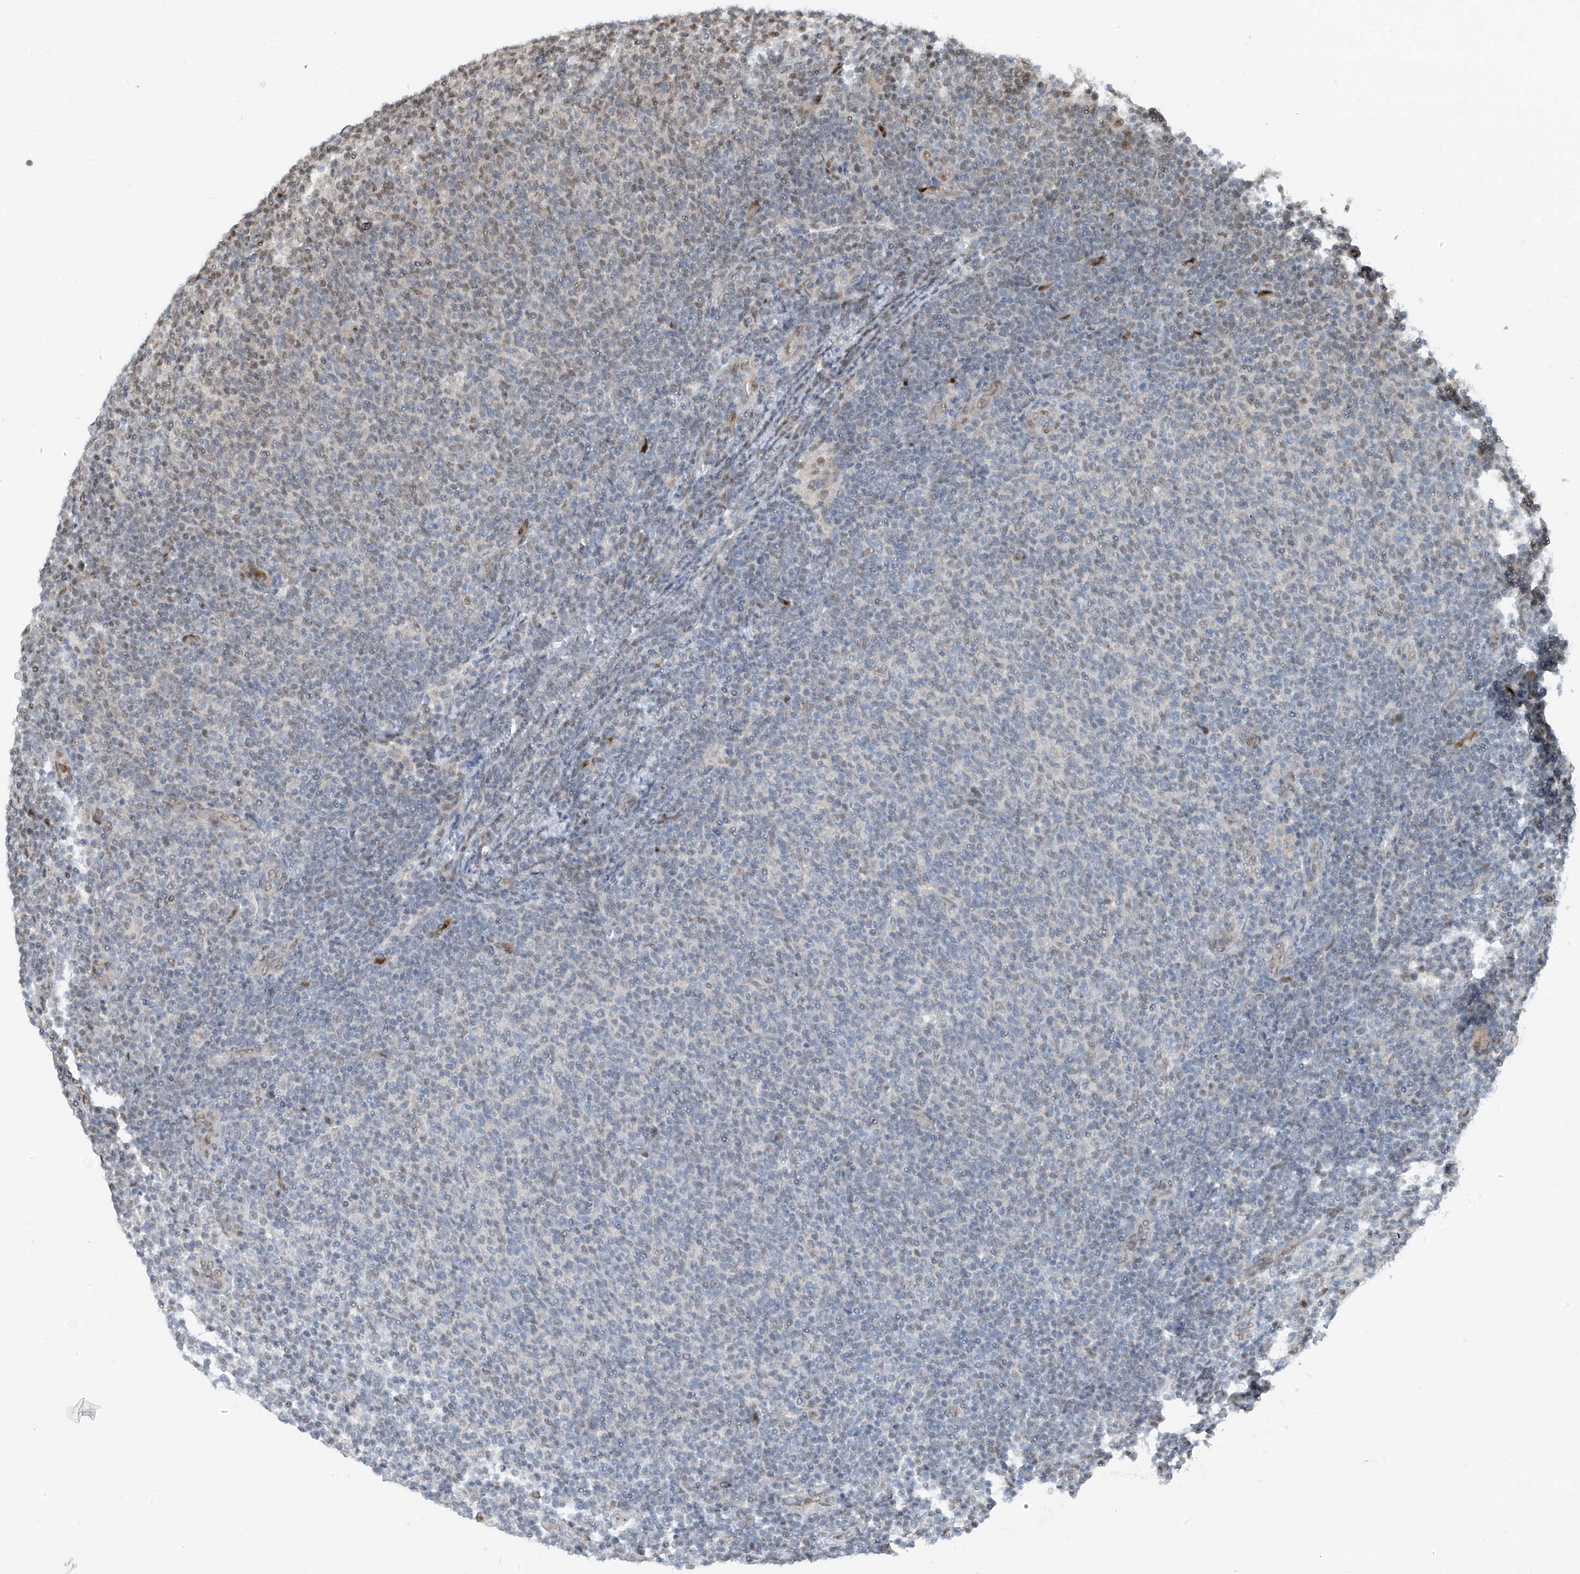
{"staining": {"intensity": "negative", "quantity": "none", "location": "none"}, "tissue": "lymphoma", "cell_type": "Tumor cells", "image_type": "cancer", "snomed": [{"axis": "morphology", "description": "Malignant lymphoma, non-Hodgkin's type, Low grade"}, {"axis": "topography", "description": "Lymph node"}], "caption": "This is an IHC image of human lymphoma. There is no staining in tumor cells.", "gene": "RBP7", "patient": {"sex": "male", "age": 66}}